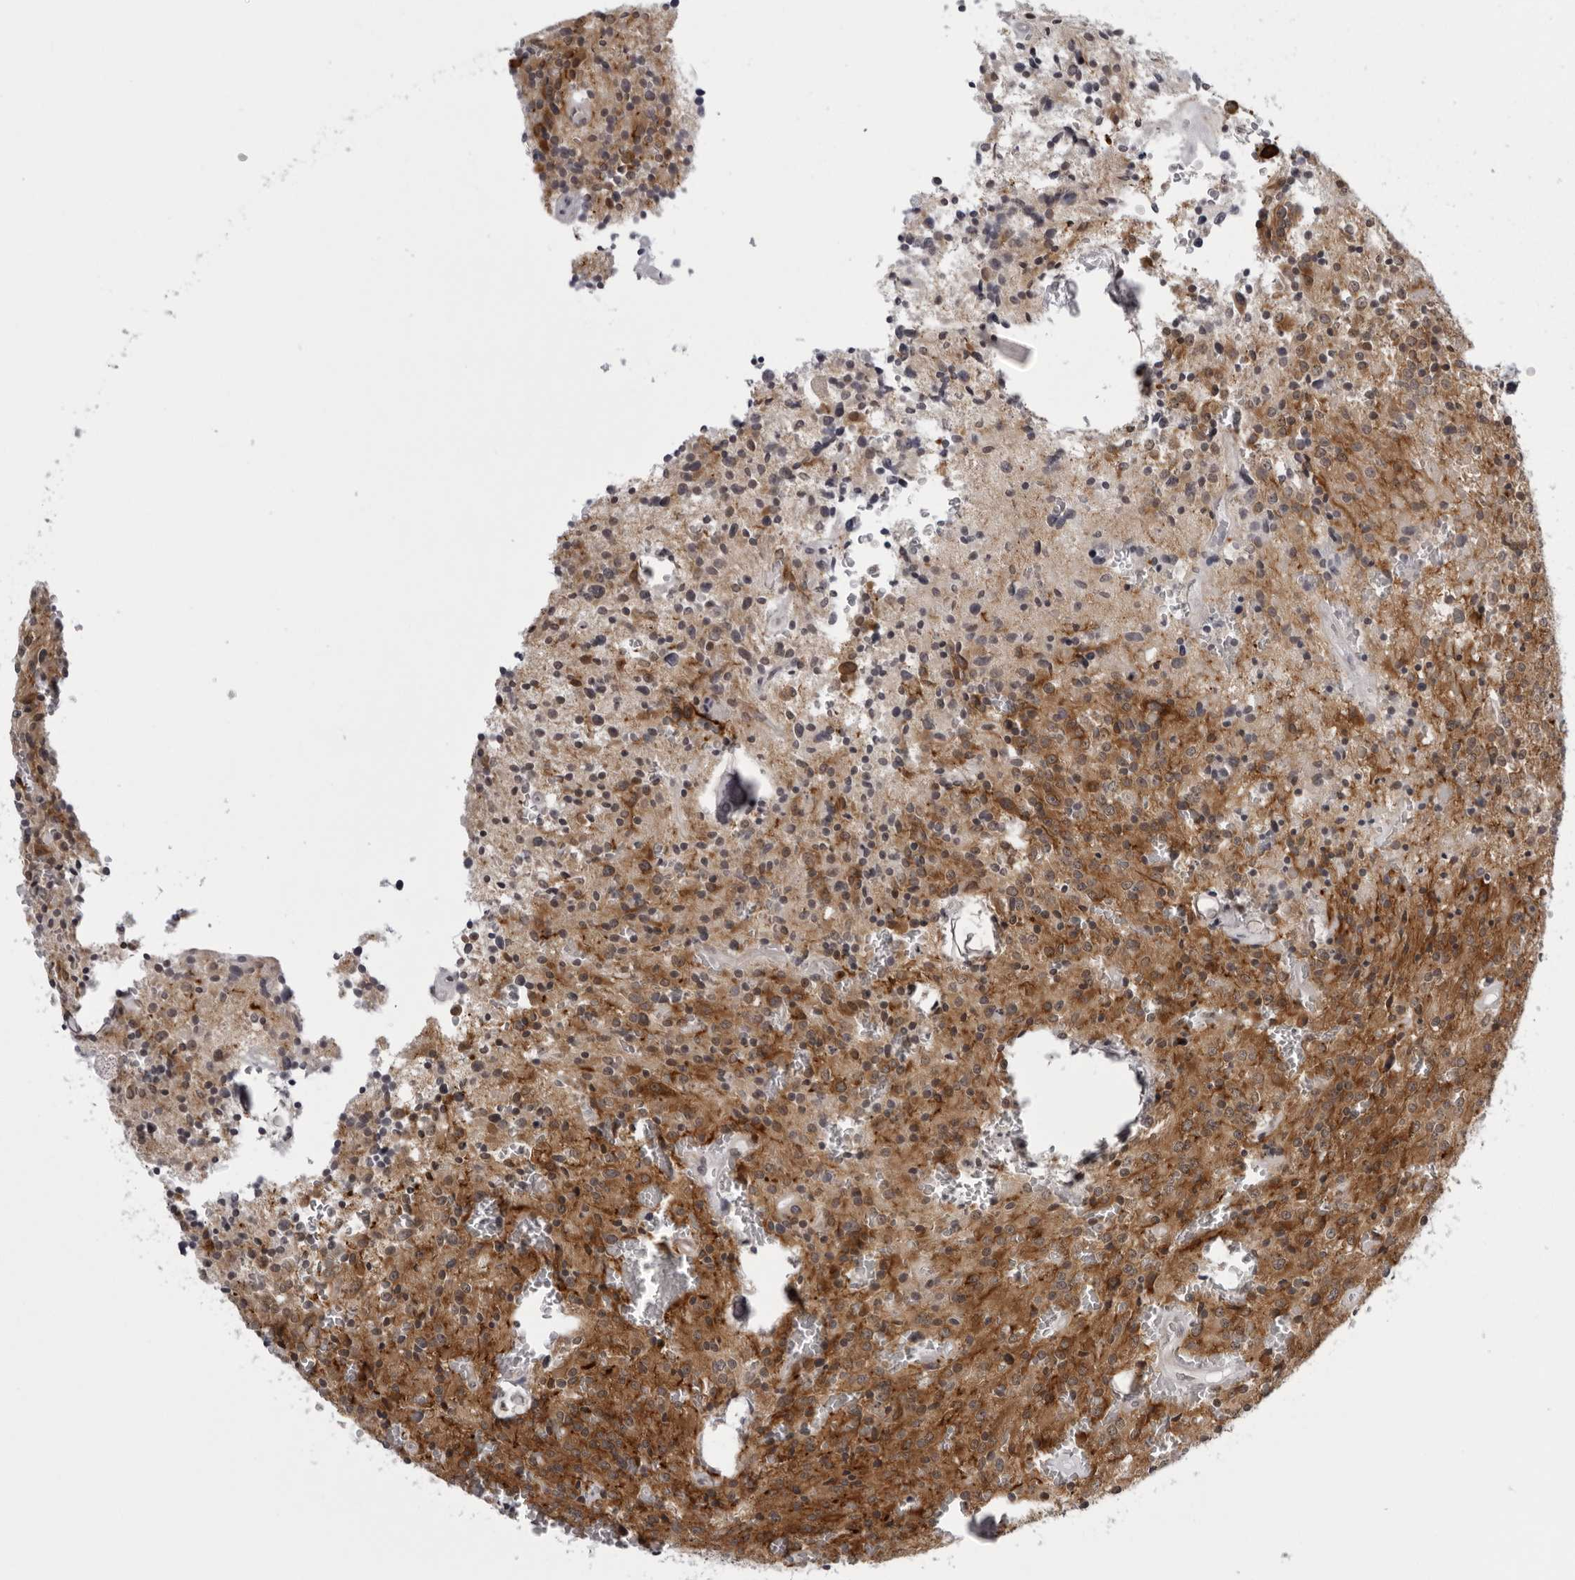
{"staining": {"intensity": "moderate", "quantity": ">75%", "location": "cytoplasmic/membranous"}, "tissue": "glioma", "cell_type": "Tumor cells", "image_type": "cancer", "snomed": [{"axis": "morphology", "description": "Glioma, malignant, Low grade"}, {"axis": "topography", "description": "Brain"}], "caption": "IHC of human glioma reveals medium levels of moderate cytoplasmic/membranous expression in approximately >75% of tumor cells.", "gene": "CPT2", "patient": {"sex": "male", "age": 58}}